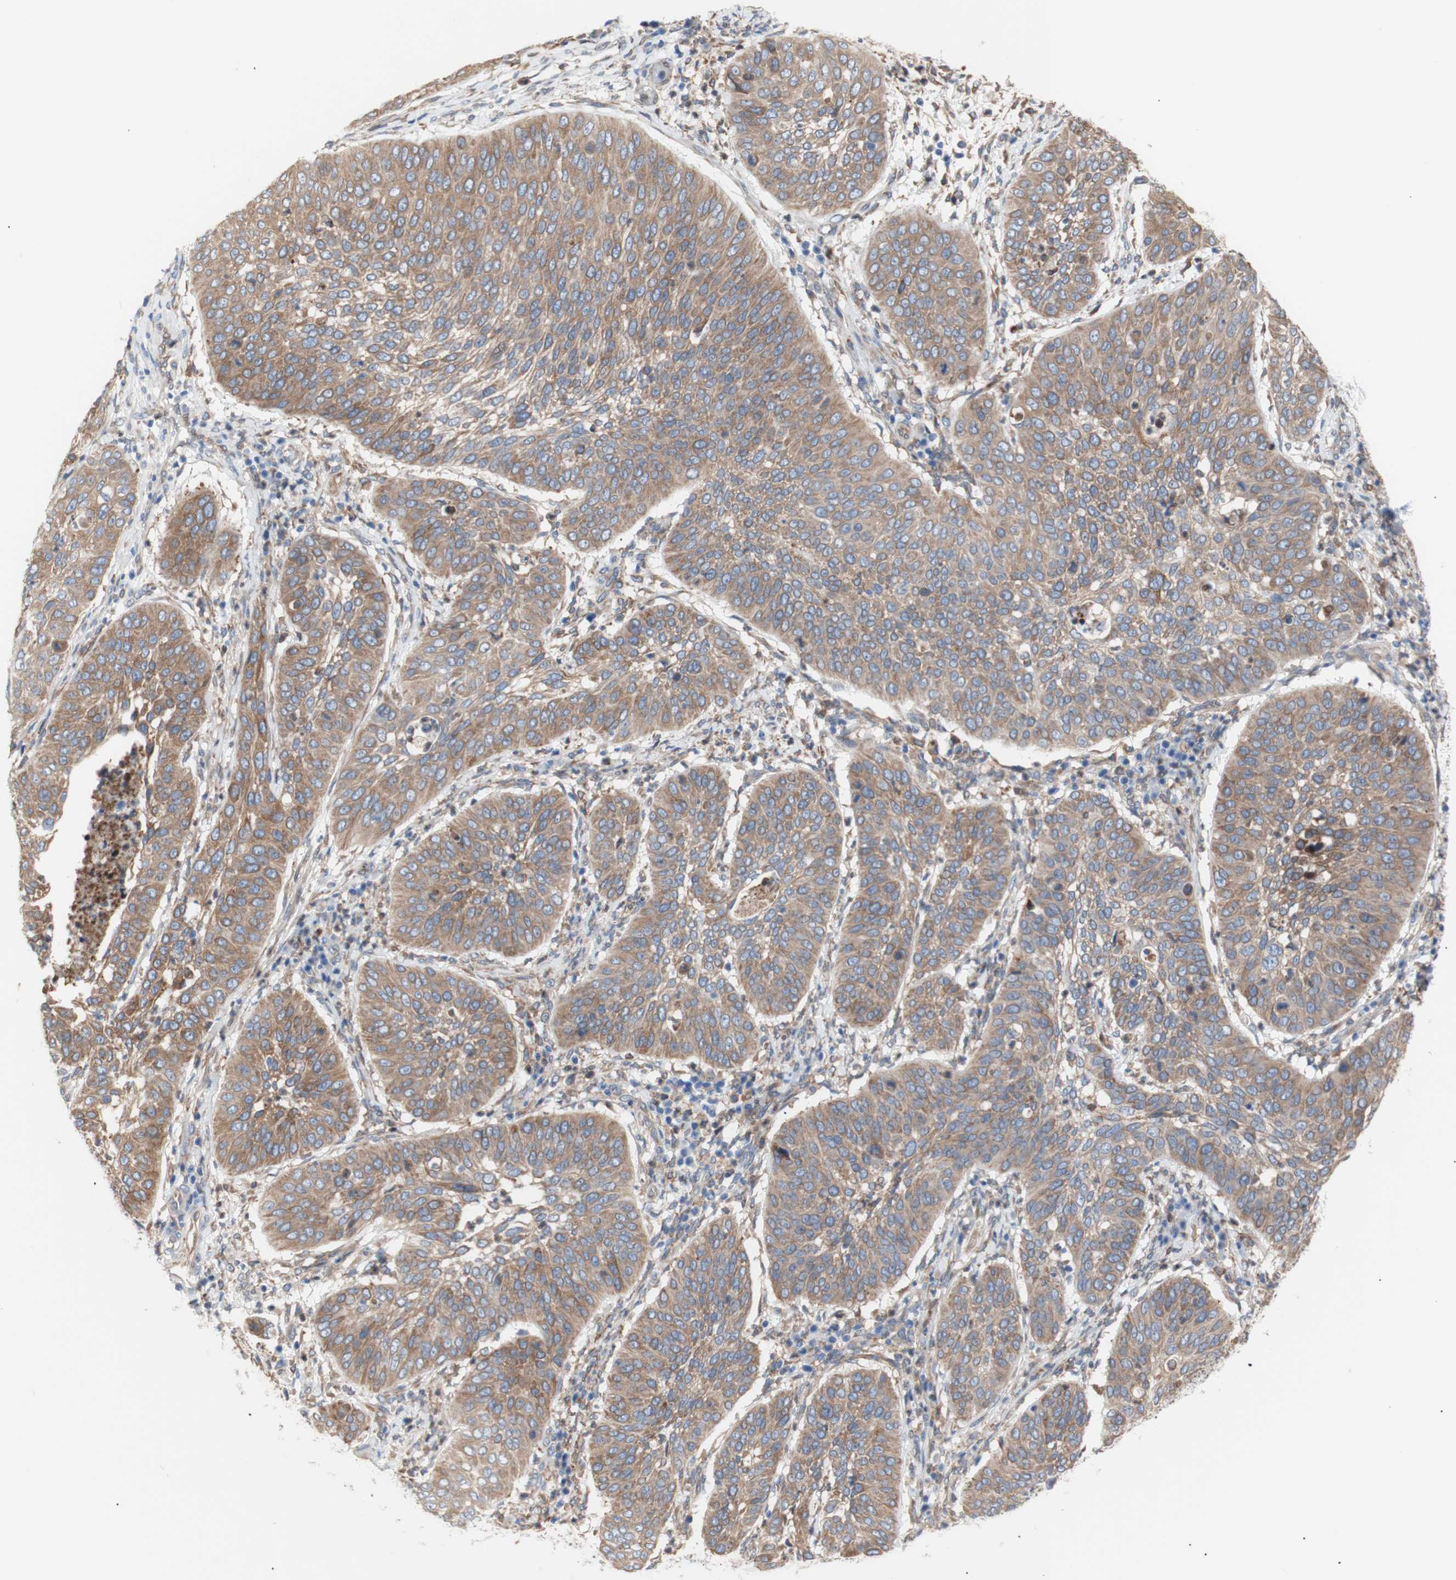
{"staining": {"intensity": "moderate", "quantity": ">75%", "location": "cytoplasmic/membranous"}, "tissue": "cervical cancer", "cell_type": "Tumor cells", "image_type": "cancer", "snomed": [{"axis": "morphology", "description": "Normal tissue, NOS"}, {"axis": "morphology", "description": "Squamous cell carcinoma, NOS"}, {"axis": "topography", "description": "Cervix"}], "caption": "Protein analysis of cervical cancer tissue shows moderate cytoplasmic/membranous staining in approximately >75% of tumor cells.", "gene": "ERLIN1", "patient": {"sex": "female", "age": 39}}